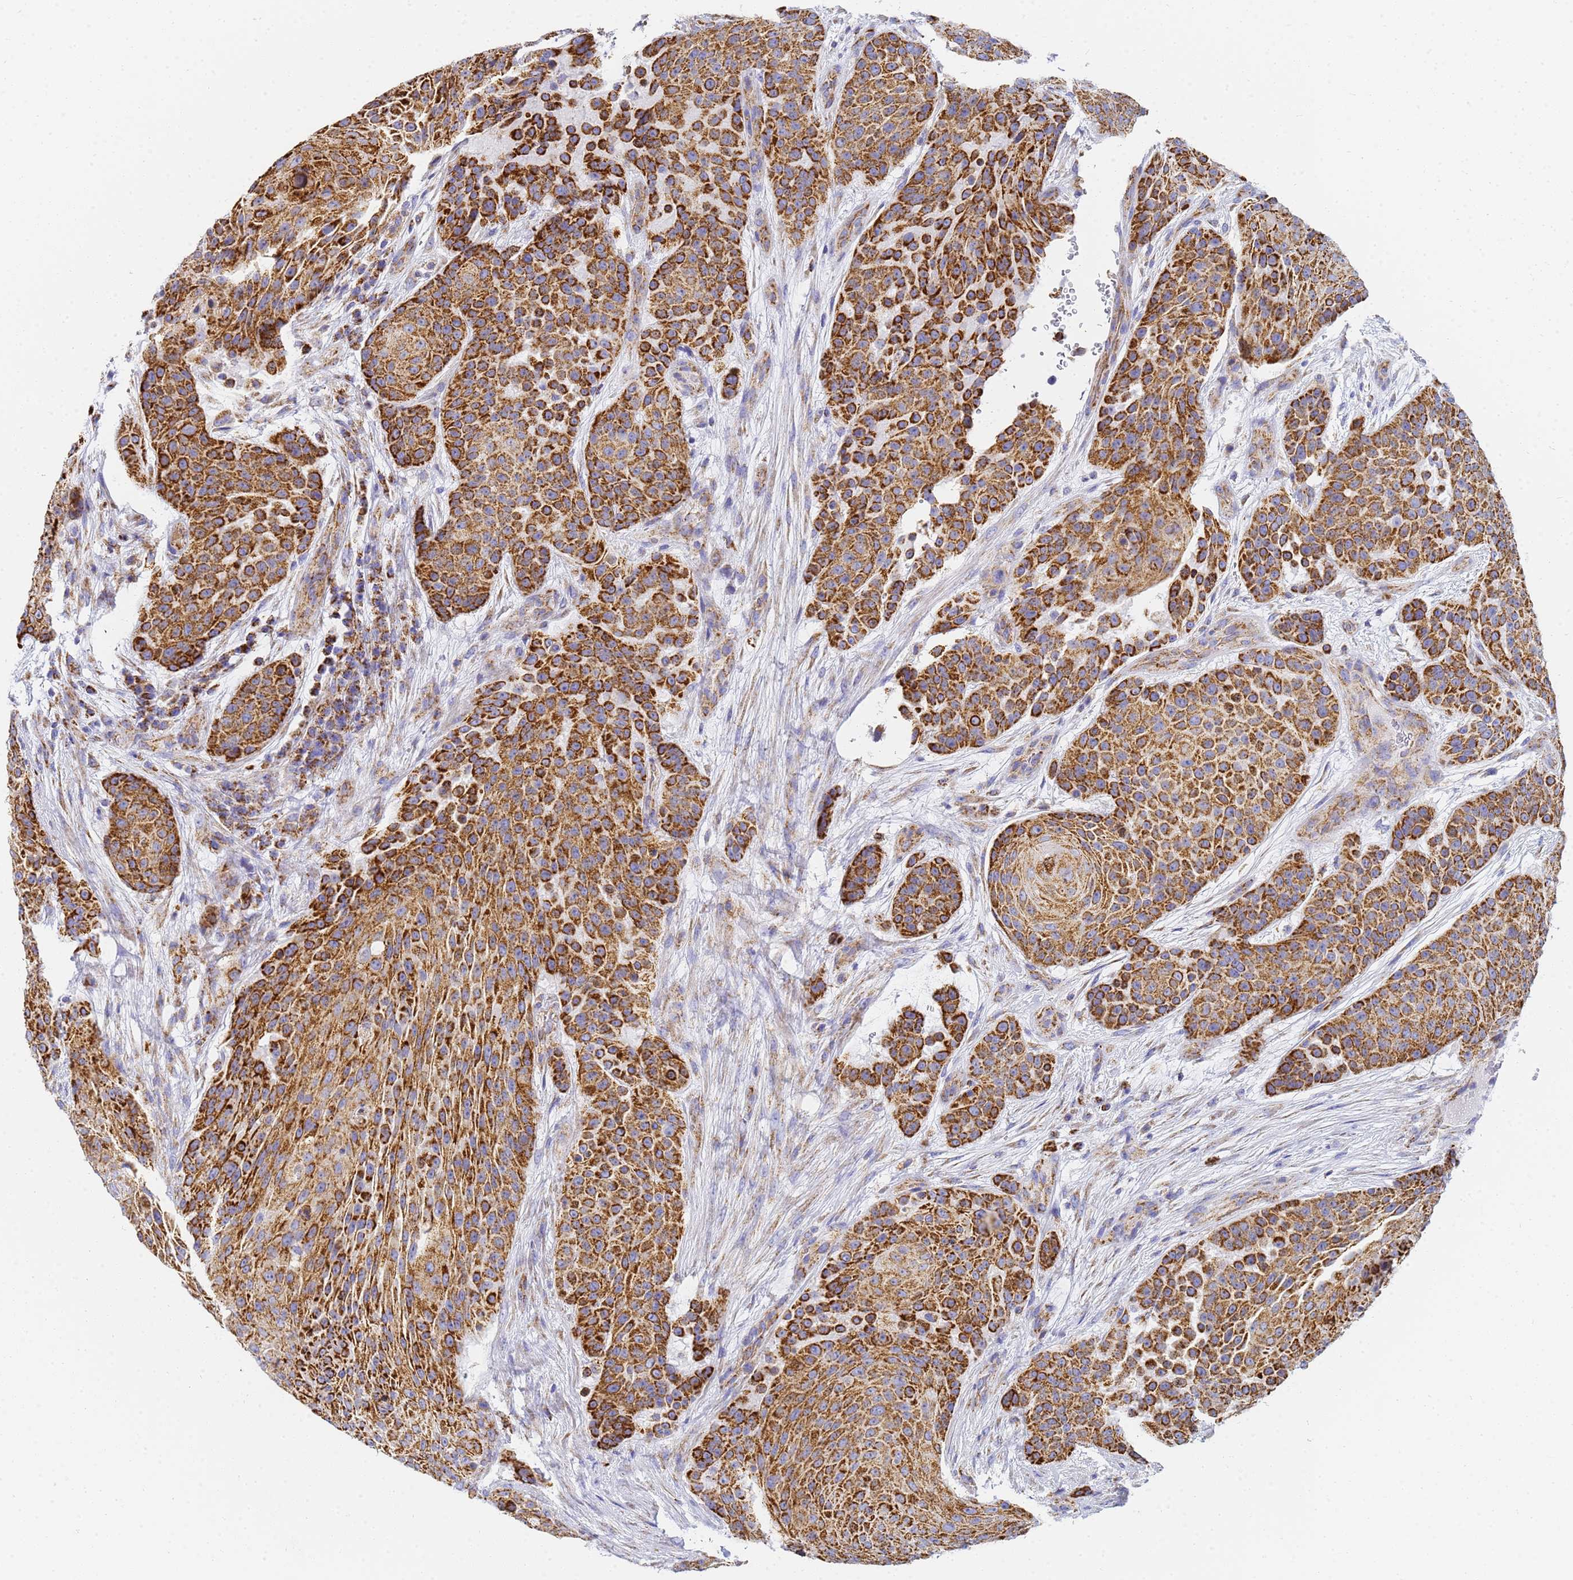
{"staining": {"intensity": "strong", "quantity": ">75%", "location": "cytoplasmic/membranous"}, "tissue": "urothelial cancer", "cell_type": "Tumor cells", "image_type": "cancer", "snomed": [{"axis": "morphology", "description": "Urothelial carcinoma, High grade"}, {"axis": "topography", "description": "Urinary bladder"}], "caption": "Immunohistochemistry (IHC) image of neoplastic tissue: human urothelial cancer stained using immunohistochemistry shows high levels of strong protein expression localized specifically in the cytoplasmic/membranous of tumor cells, appearing as a cytoplasmic/membranous brown color.", "gene": "CNIH4", "patient": {"sex": "female", "age": 63}}